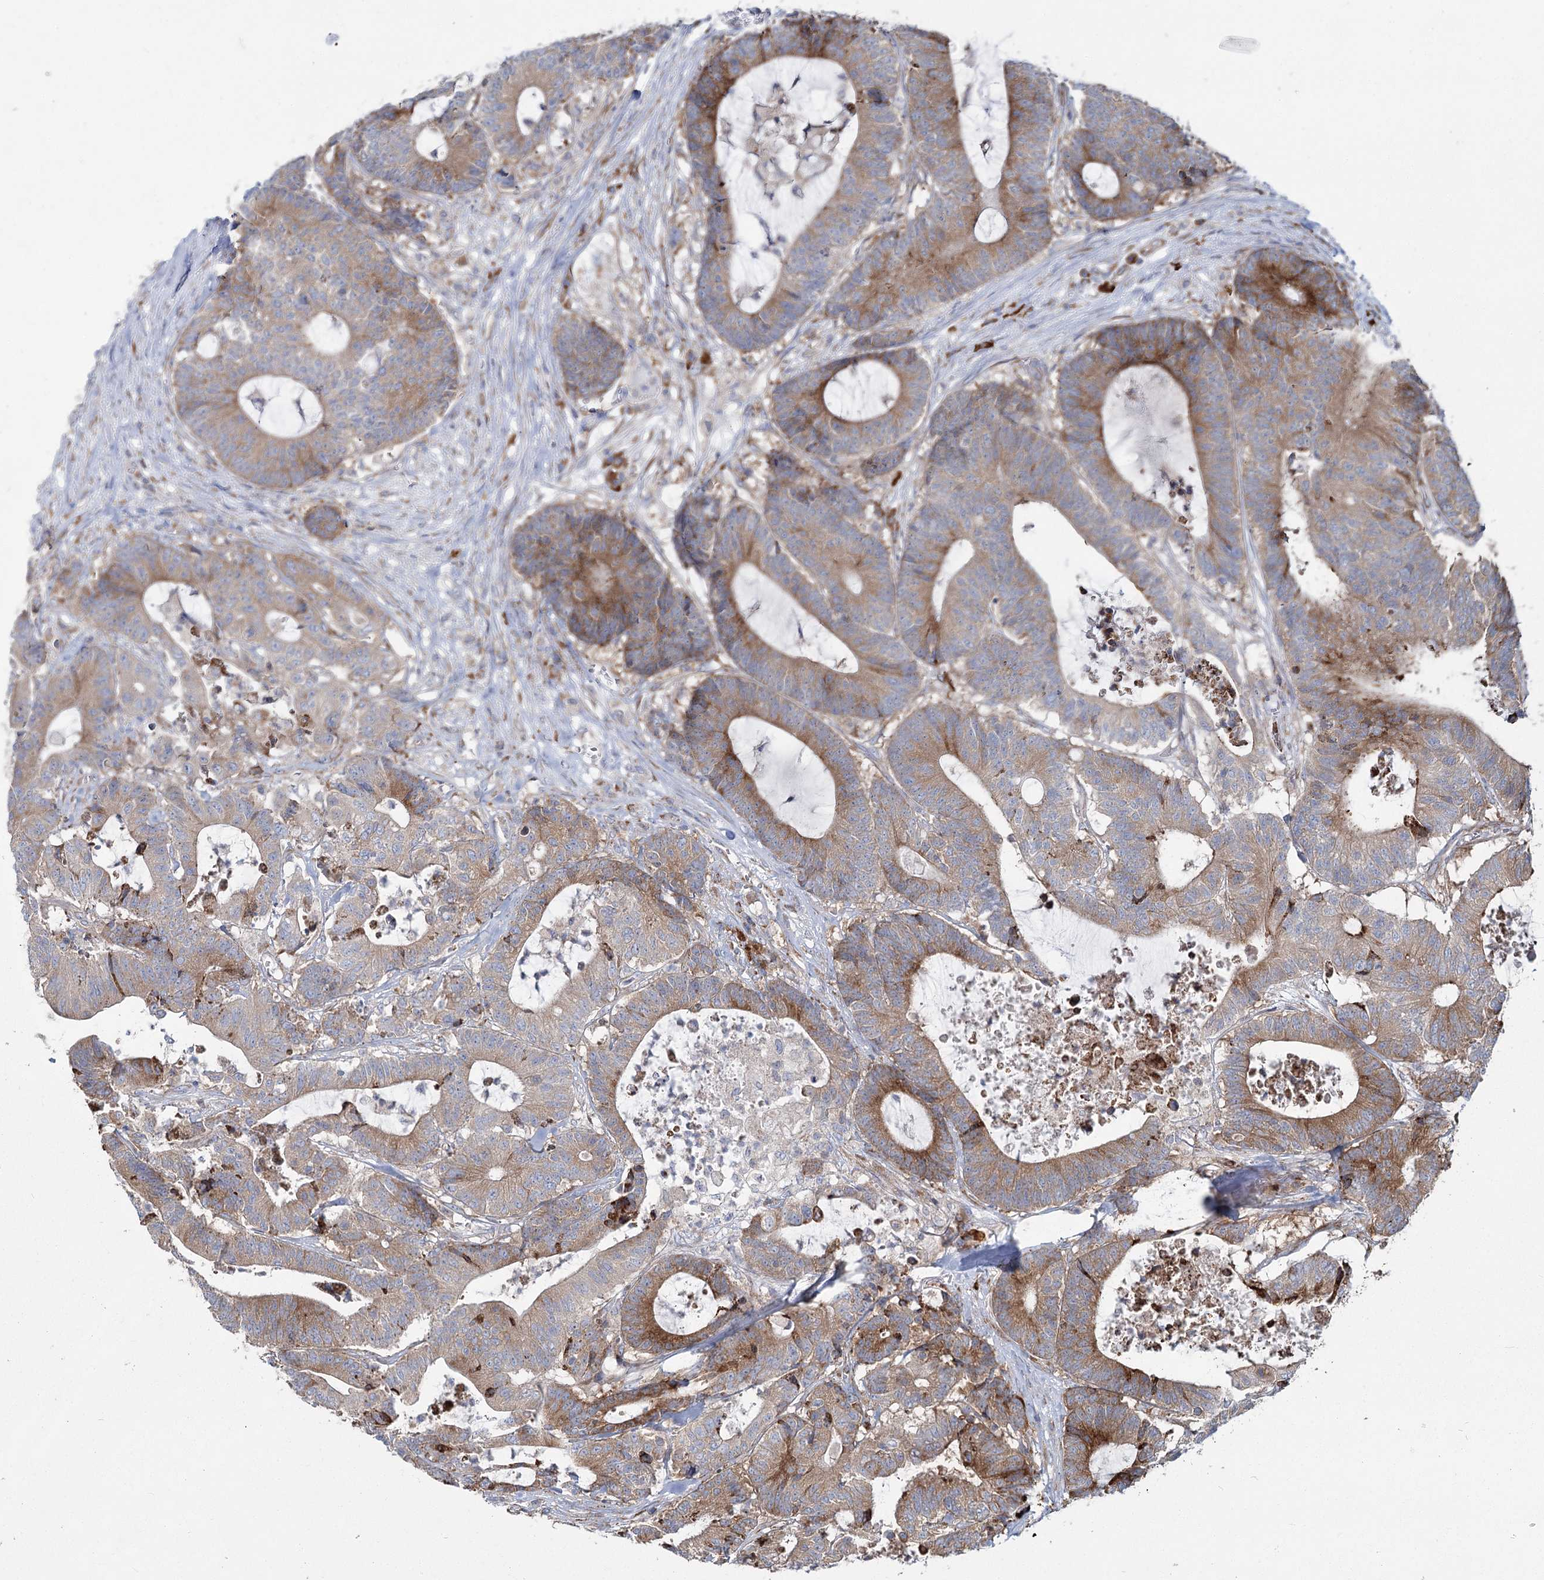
{"staining": {"intensity": "moderate", "quantity": ">75%", "location": "cytoplasmic/membranous"}, "tissue": "colorectal cancer", "cell_type": "Tumor cells", "image_type": "cancer", "snomed": [{"axis": "morphology", "description": "Adenocarcinoma, NOS"}, {"axis": "topography", "description": "Colon"}], "caption": "Colorectal adenocarcinoma was stained to show a protein in brown. There is medium levels of moderate cytoplasmic/membranous expression in about >75% of tumor cells. (Brightfield microscopy of DAB IHC at high magnification).", "gene": "POGLUT1", "patient": {"sex": "female", "age": 84}}